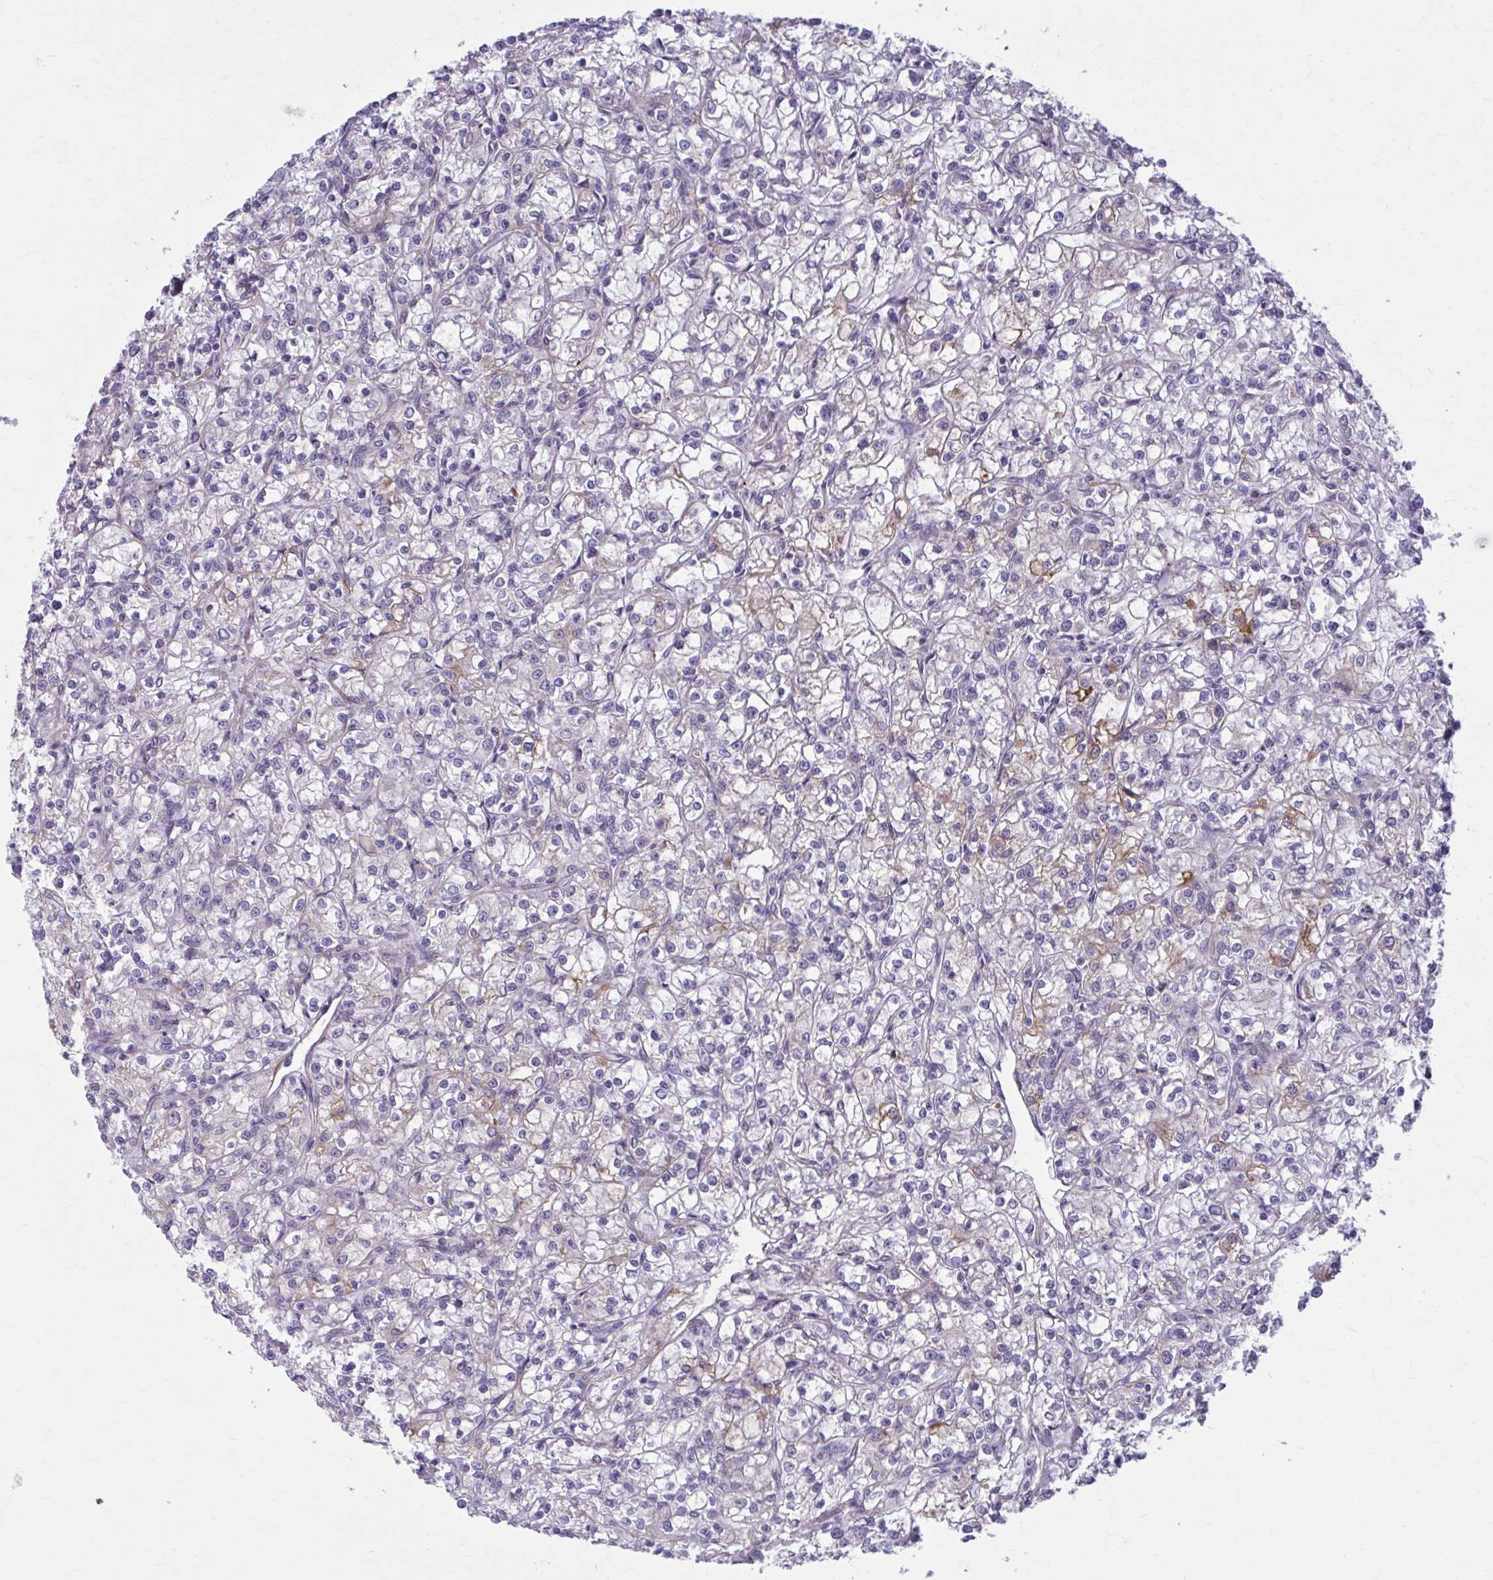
{"staining": {"intensity": "weak", "quantity": "<25%", "location": "cytoplasmic/membranous"}, "tissue": "renal cancer", "cell_type": "Tumor cells", "image_type": "cancer", "snomed": [{"axis": "morphology", "description": "Adenocarcinoma, NOS"}, {"axis": "topography", "description": "Kidney"}], "caption": "Tumor cells show no significant protein staining in renal adenocarcinoma.", "gene": "AKAP12", "patient": {"sex": "female", "age": 59}}